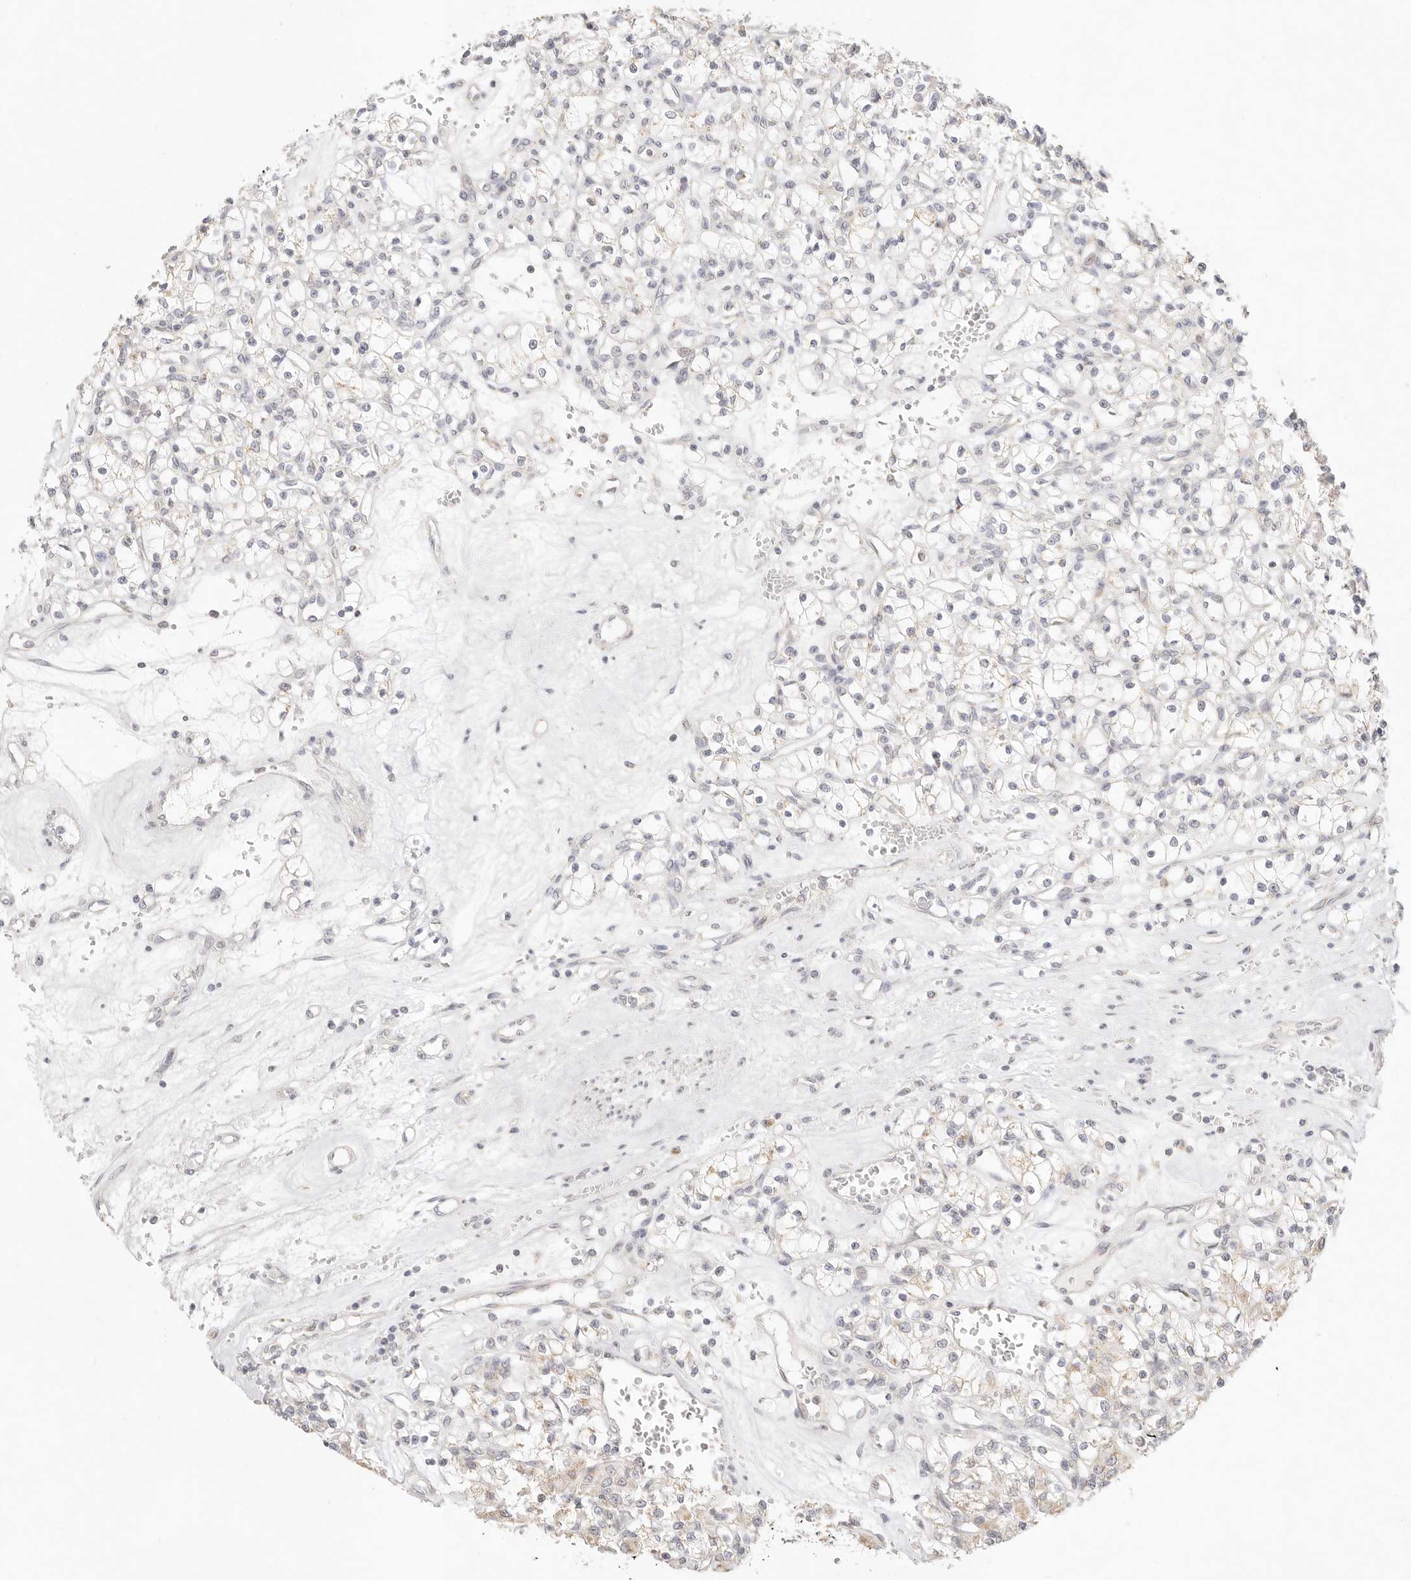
{"staining": {"intensity": "weak", "quantity": "<25%", "location": "cytoplasmic/membranous"}, "tissue": "renal cancer", "cell_type": "Tumor cells", "image_type": "cancer", "snomed": [{"axis": "morphology", "description": "Adenocarcinoma, NOS"}, {"axis": "topography", "description": "Kidney"}], "caption": "The immunohistochemistry (IHC) image has no significant positivity in tumor cells of renal cancer tissue.", "gene": "GPR156", "patient": {"sex": "female", "age": 59}}